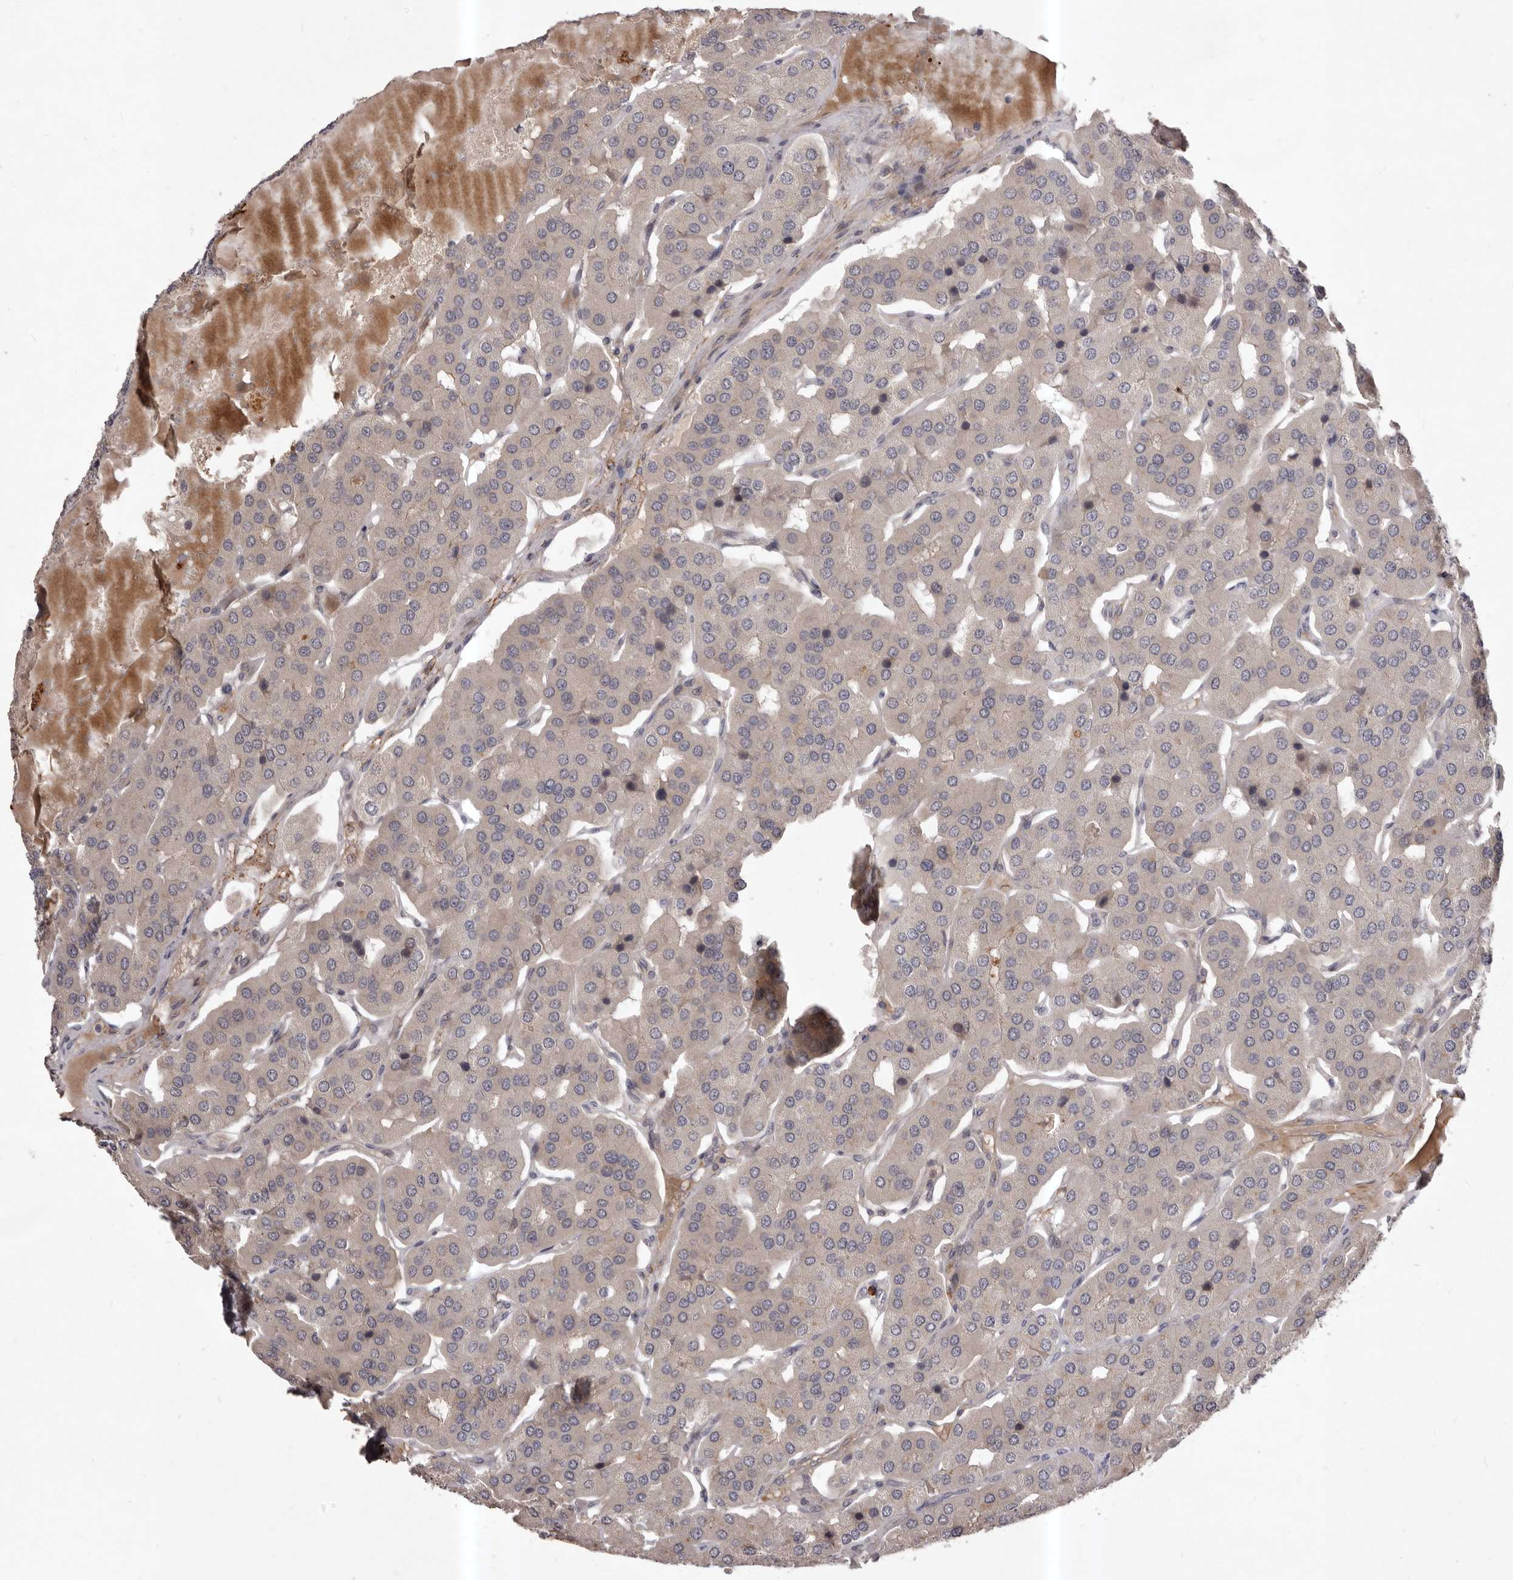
{"staining": {"intensity": "negative", "quantity": "none", "location": "none"}, "tissue": "parathyroid gland", "cell_type": "Glandular cells", "image_type": "normal", "snomed": [{"axis": "morphology", "description": "Normal tissue, NOS"}, {"axis": "morphology", "description": "Adenoma, NOS"}, {"axis": "topography", "description": "Parathyroid gland"}], "caption": "Protein analysis of unremarkable parathyroid gland reveals no significant staining in glandular cells. Nuclei are stained in blue.", "gene": "HBS1L", "patient": {"sex": "female", "age": 86}}